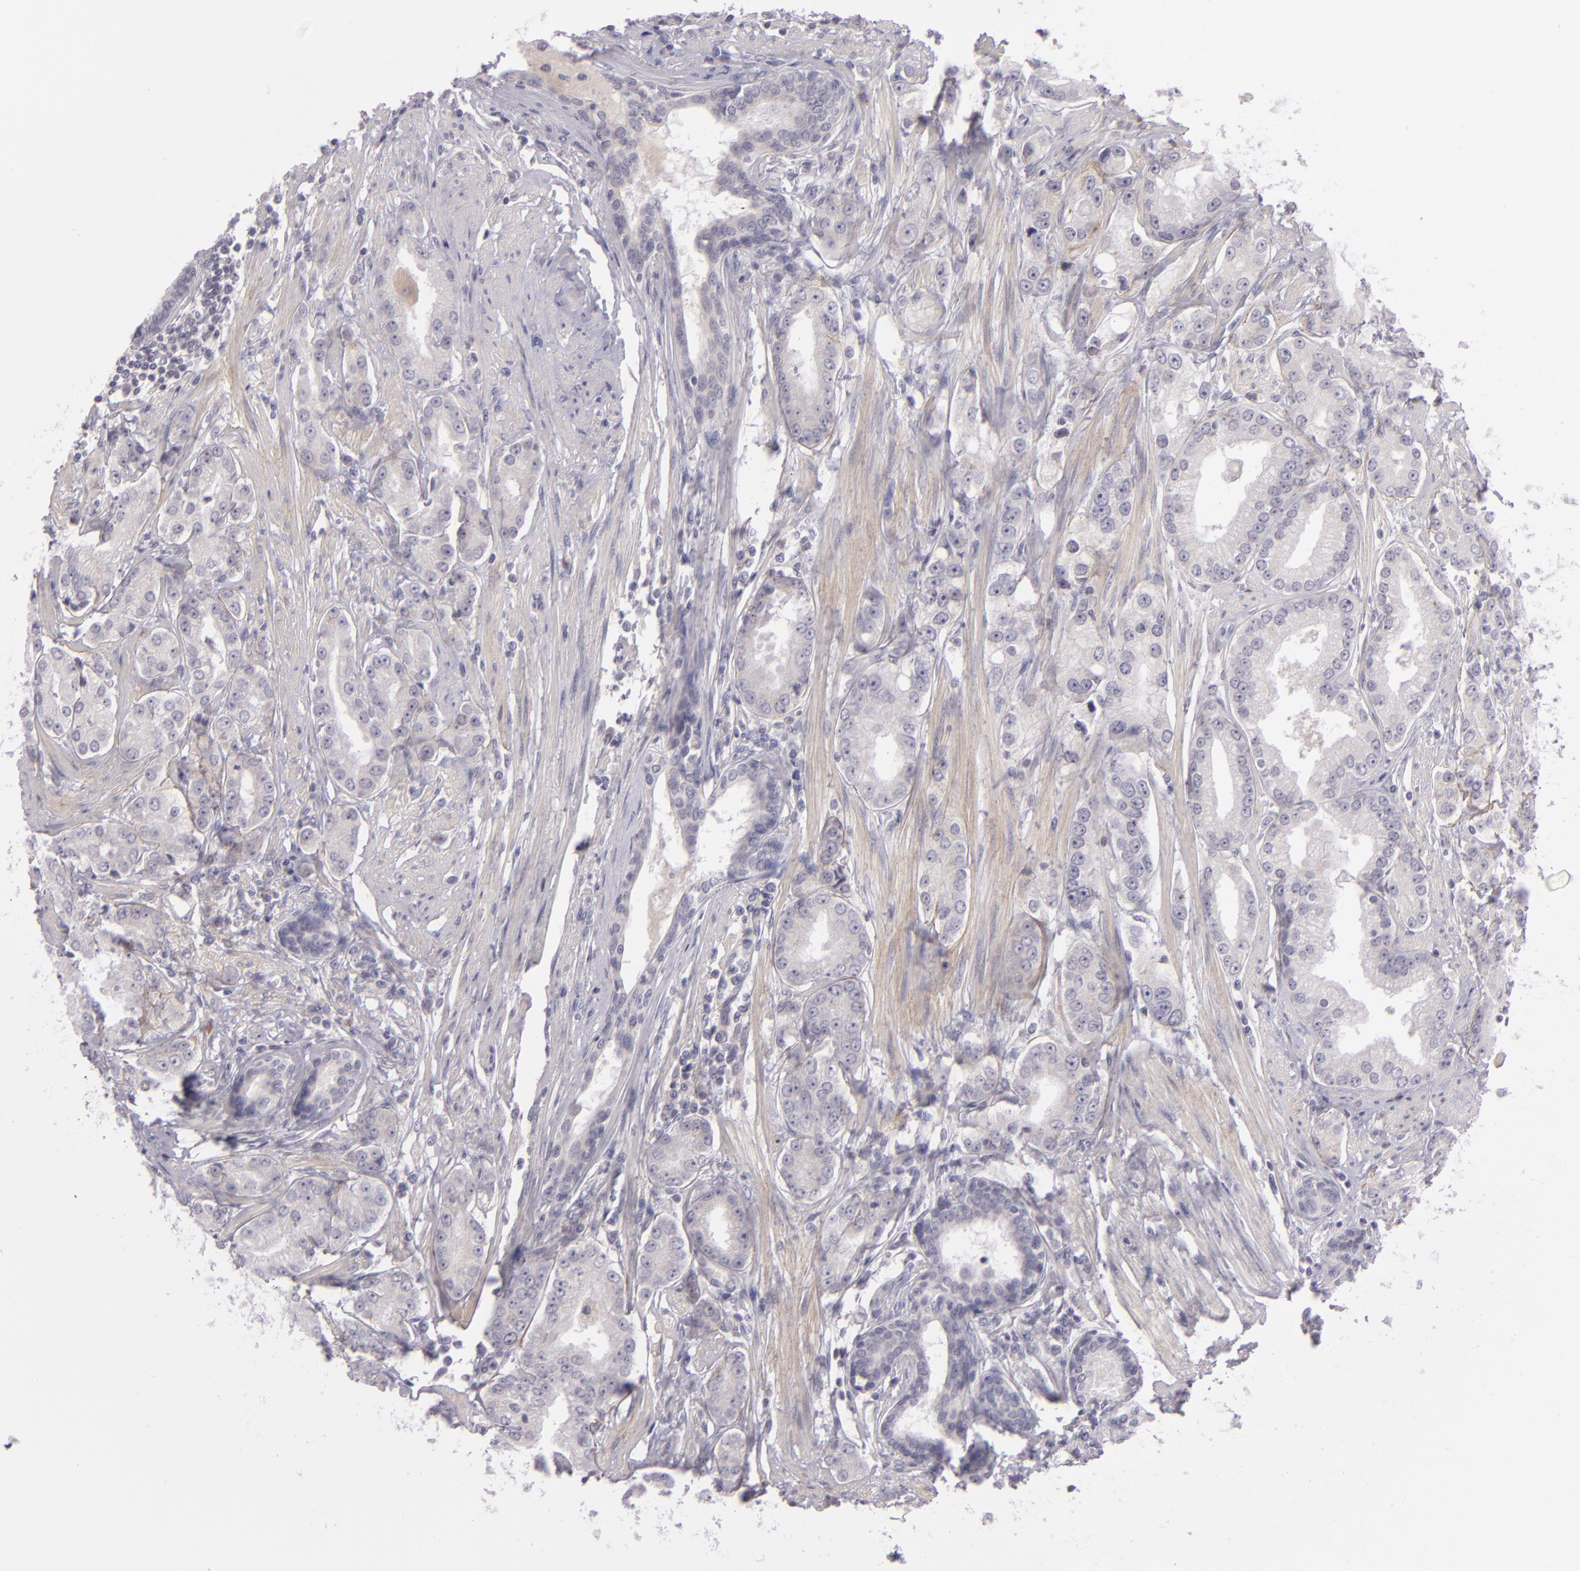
{"staining": {"intensity": "negative", "quantity": "none", "location": "none"}, "tissue": "prostate cancer", "cell_type": "Tumor cells", "image_type": "cancer", "snomed": [{"axis": "morphology", "description": "Adenocarcinoma, Medium grade"}, {"axis": "topography", "description": "Prostate"}], "caption": "Tumor cells are negative for protein expression in human medium-grade adenocarcinoma (prostate).", "gene": "DAG1", "patient": {"sex": "male", "age": 72}}